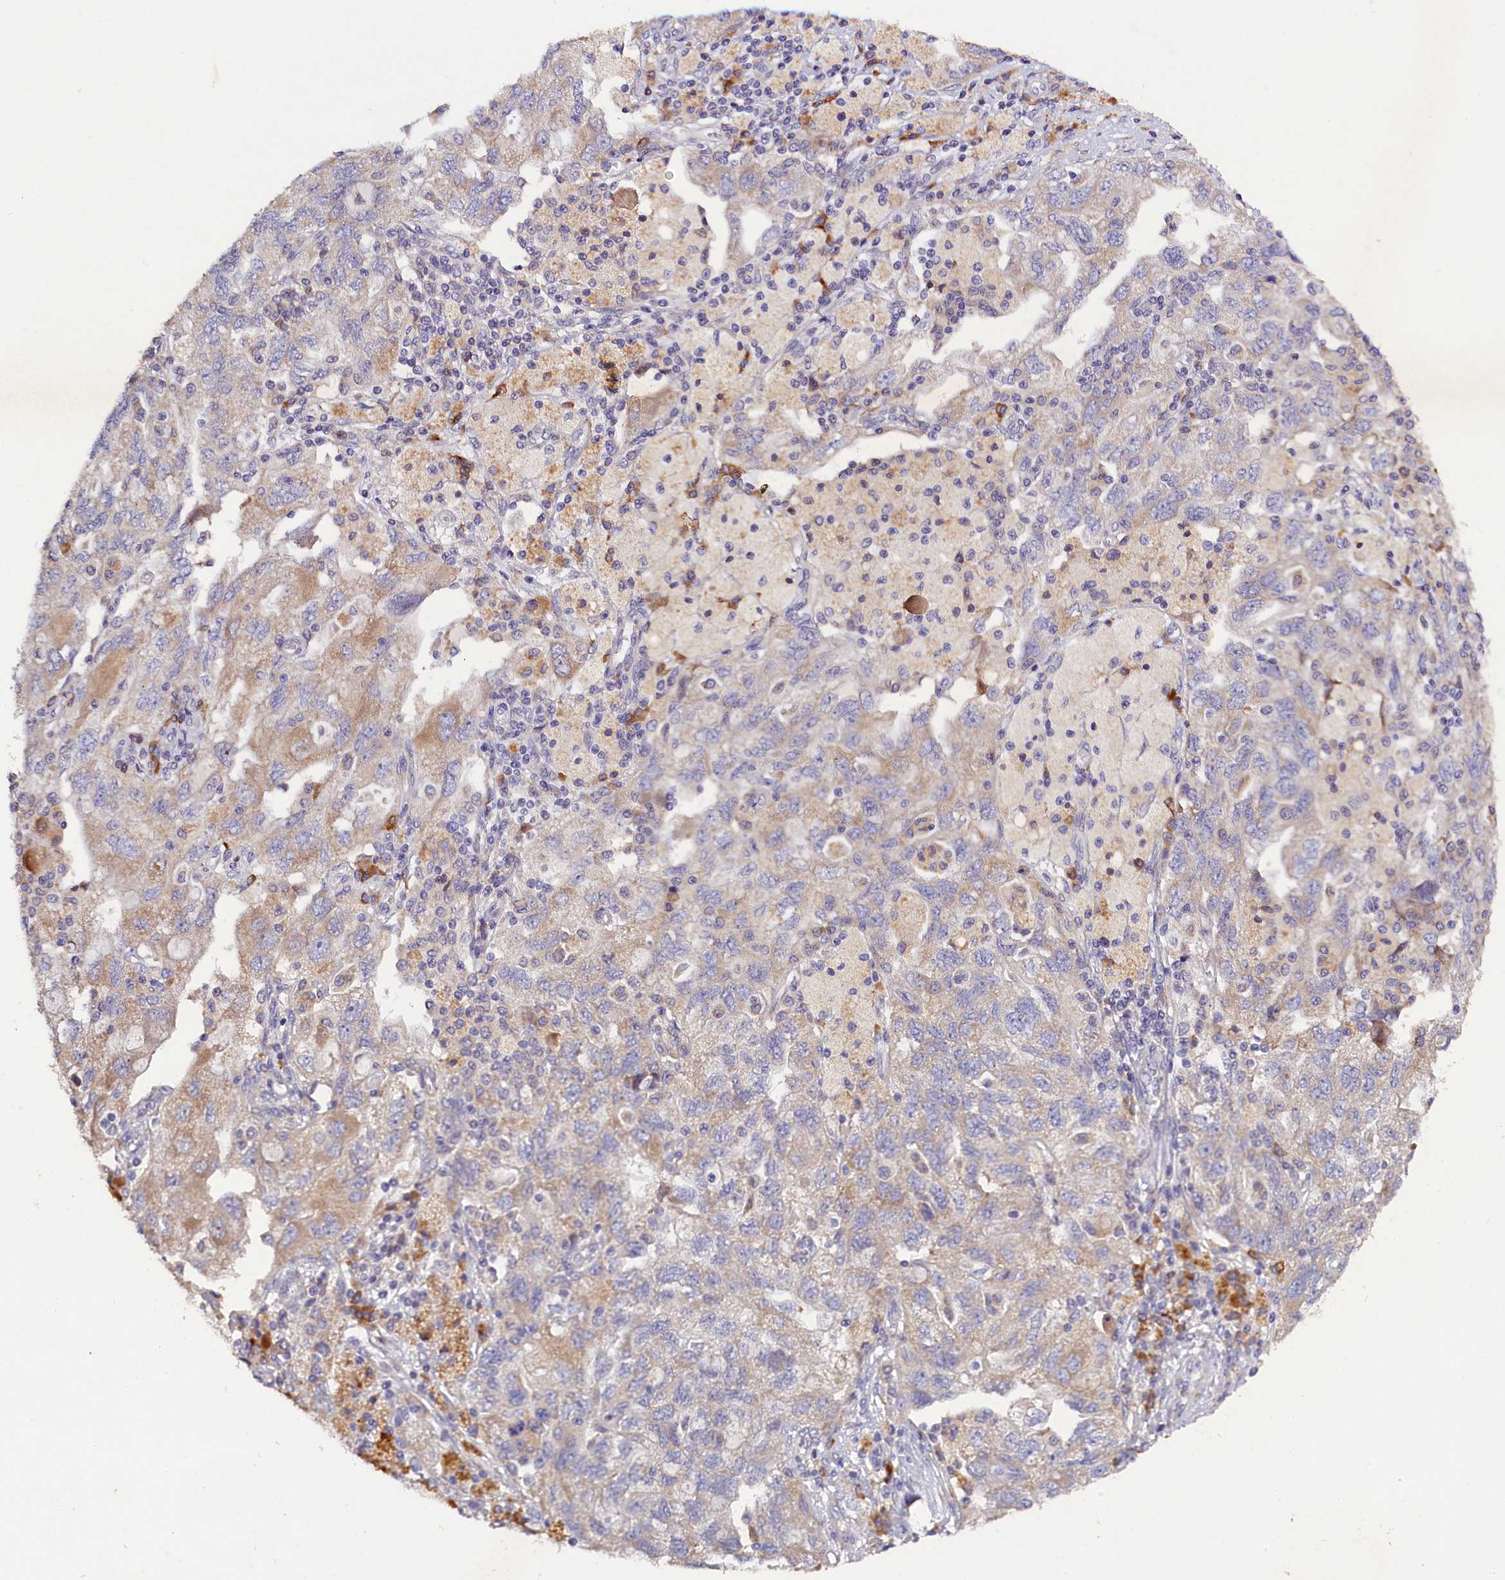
{"staining": {"intensity": "weak", "quantity": "<25%", "location": "cytoplasmic/membranous"}, "tissue": "ovarian cancer", "cell_type": "Tumor cells", "image_type": "cancer", "snomed": [{"axis": "morphology", "description": "Carcinoma, NOS"}, {"axis": "morphology", "description": "Cystadenocarcinoma, serous, NOS"}, {"axis": "topography", "description": "Ovary"}], "caption": "This is an immunohistochemistry (IHC) micrograph of ovarian cancer. There is no expression in tumor cells.", "gene": "ST7L", "patient": {"sex": "female", "age": 69}}